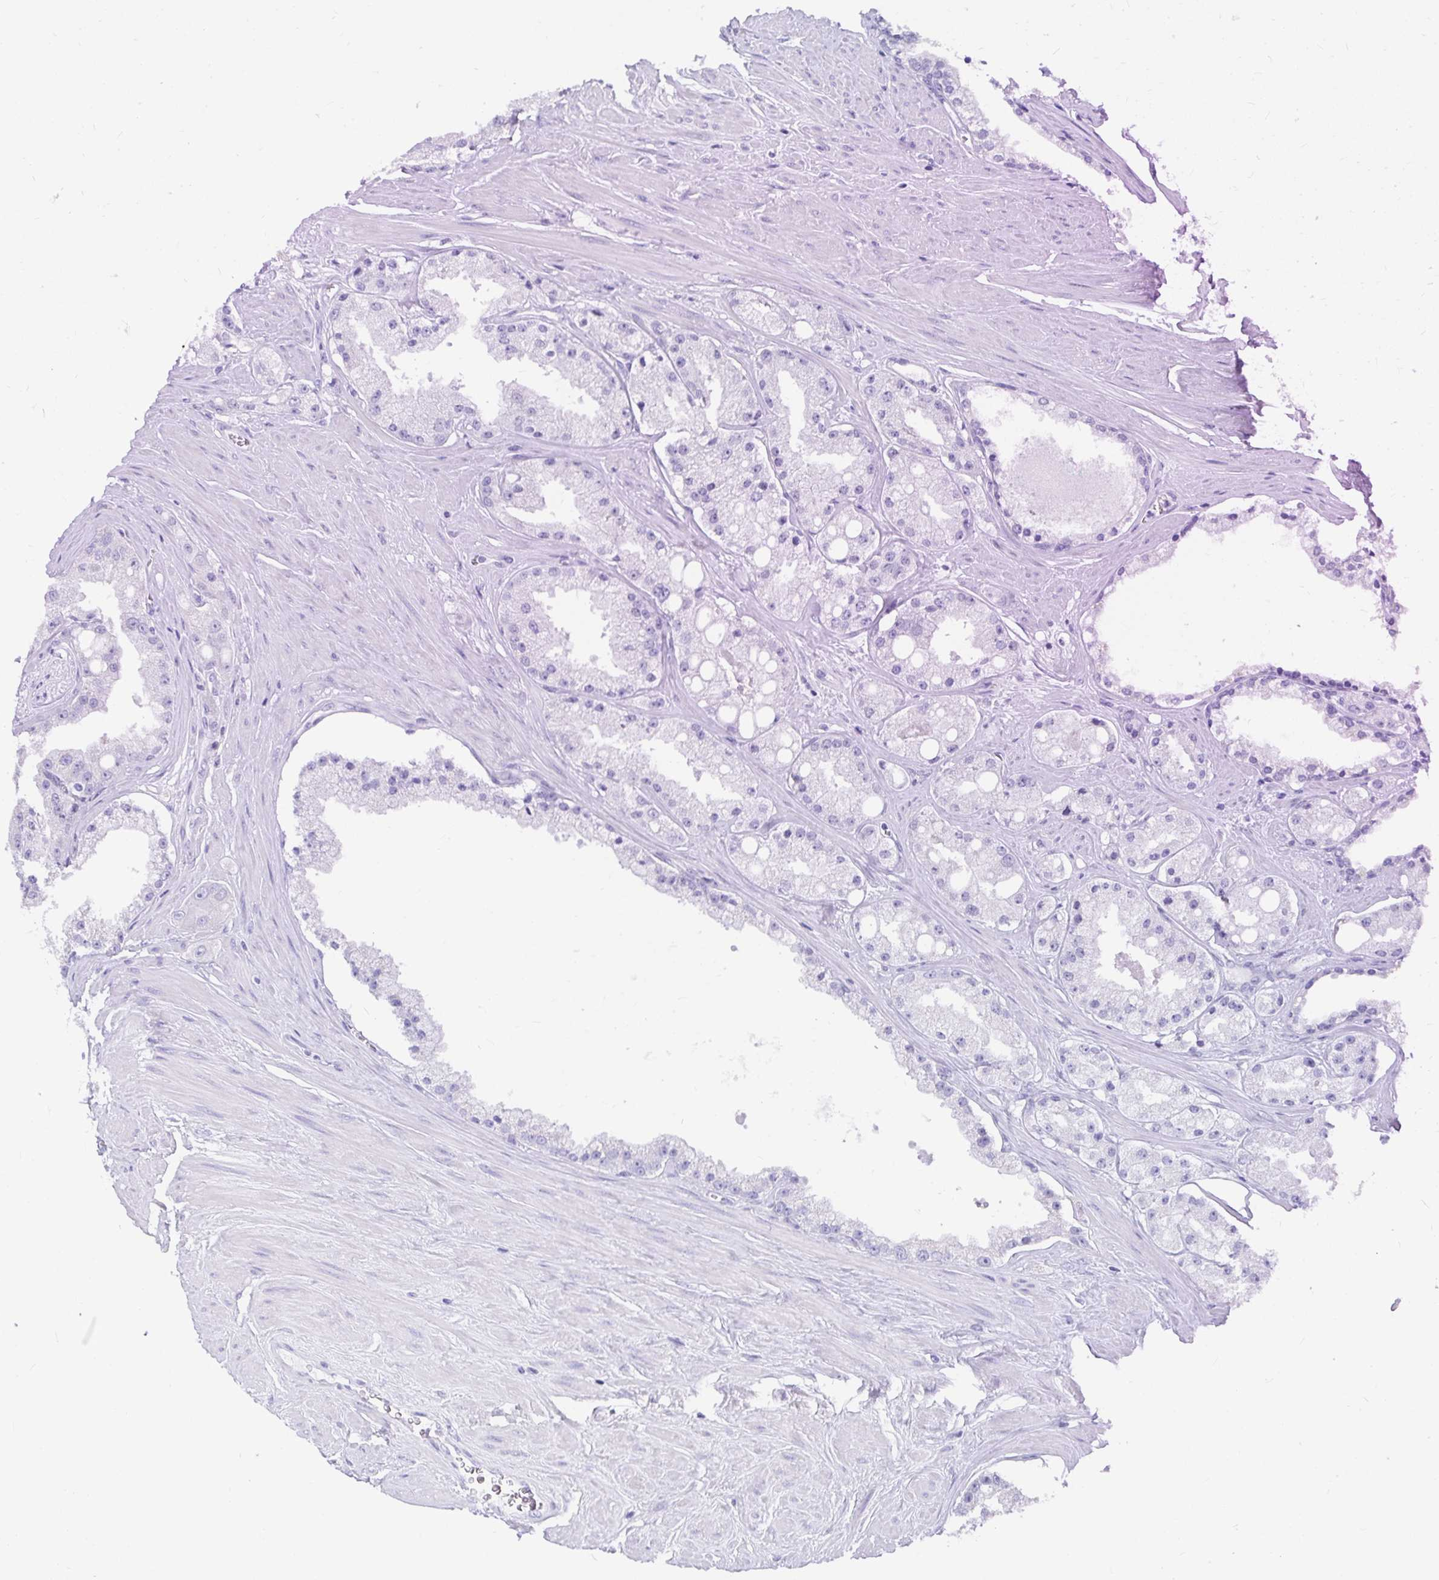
{"staining": {"intensity": "negative", "quantity": "none", "location": "none"}, "tissue": "prostate cancer", "cell_type": "Tumor cells", "image_type": "cancer", "snomed": [{"axis": "morphology", "description": "Adenocarcinoma, High grade"}, {"axis": "topography", "description": "Prostate"}], "caption": "Immunohistochemistry micrograph of prostate cancer stained for a protein (brown), which demonstrates no positivity in tumor cells. Nuclei are stained in blue.", "gene": "ZPBP2", "patient": {"sex": "male", "age": 66}}